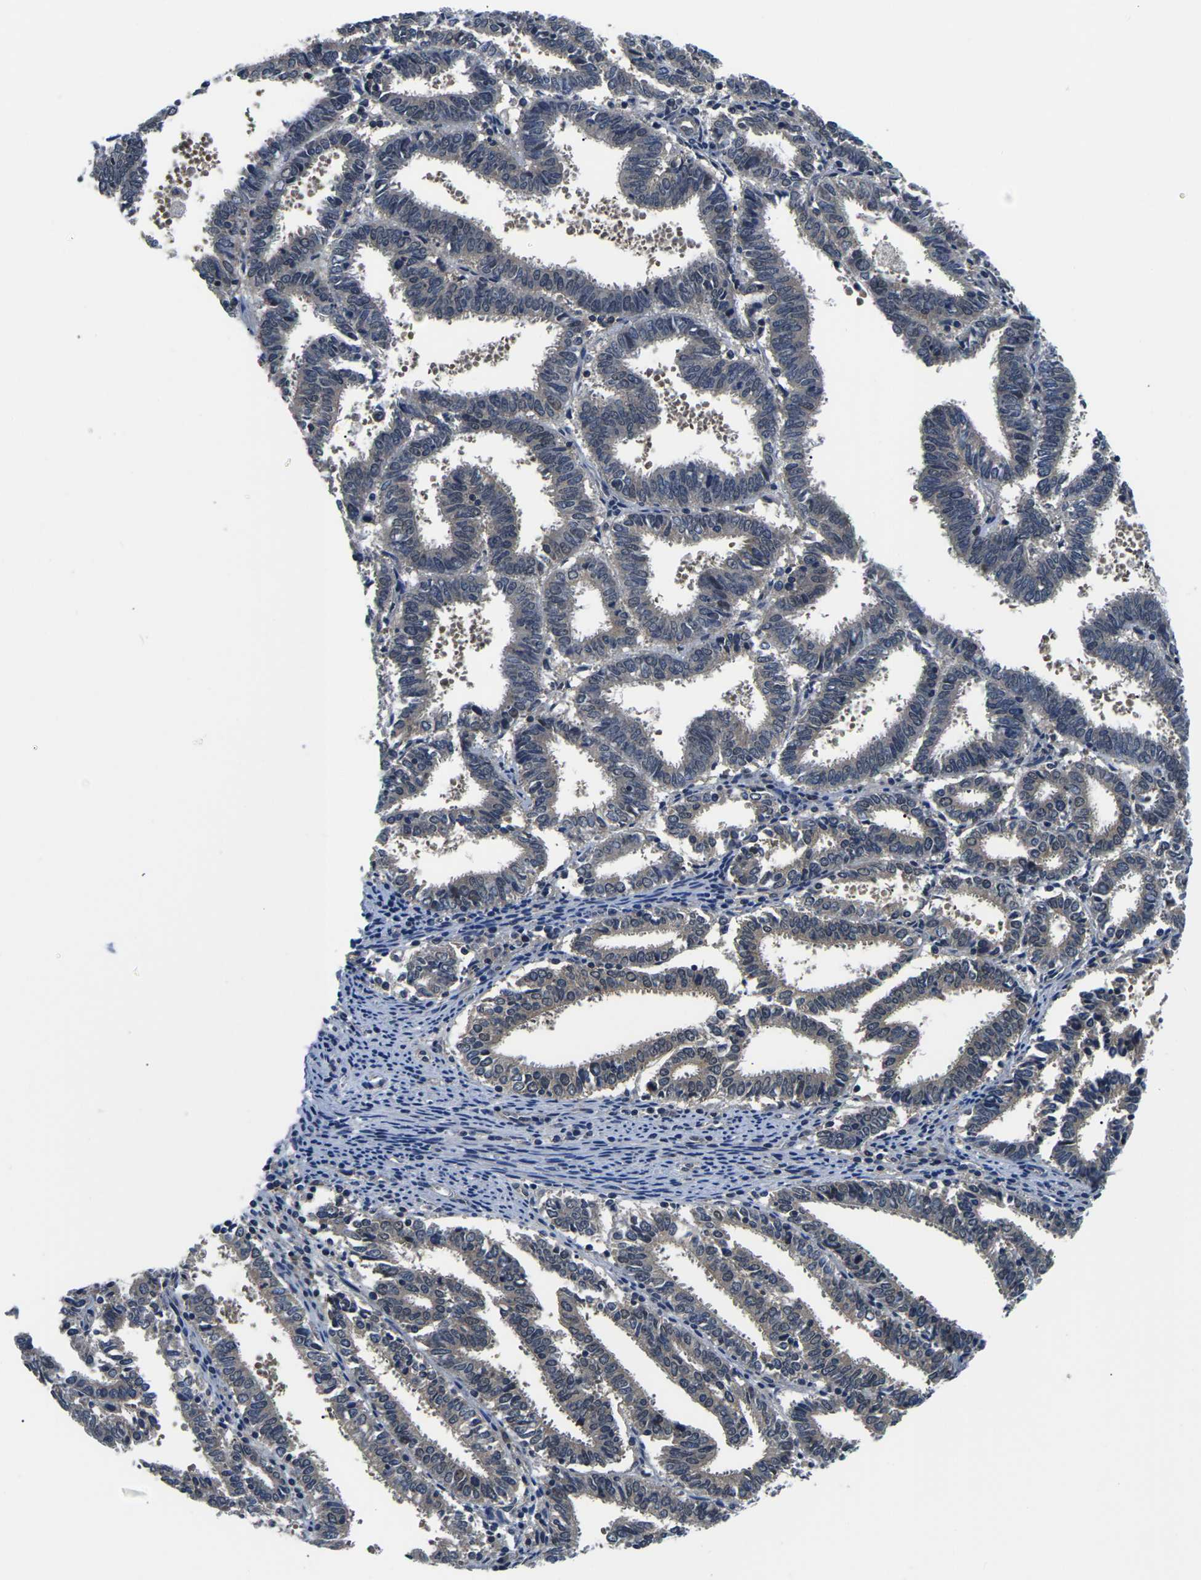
{"staining": {"intensity": "negative", "quantity": "none", "location": "none"}, "tissue": "endometrial cancer", "cell_type": "Tumor cells", "image_type": "cancer", "snomed": [{"axis": "morphology", "description": "Adenocarcinoma, NOS"}, {"axis": "topography", "description": "Uterus"}], "caption": "High magnification brightfield microscopy of endometrial cancer stained with DAB (brown) and counterstained with hematoxylin (blue): tumor cells show no significant staining.", "gene": "GSK3B", "patient": {"sex": "female", "age": 83}}